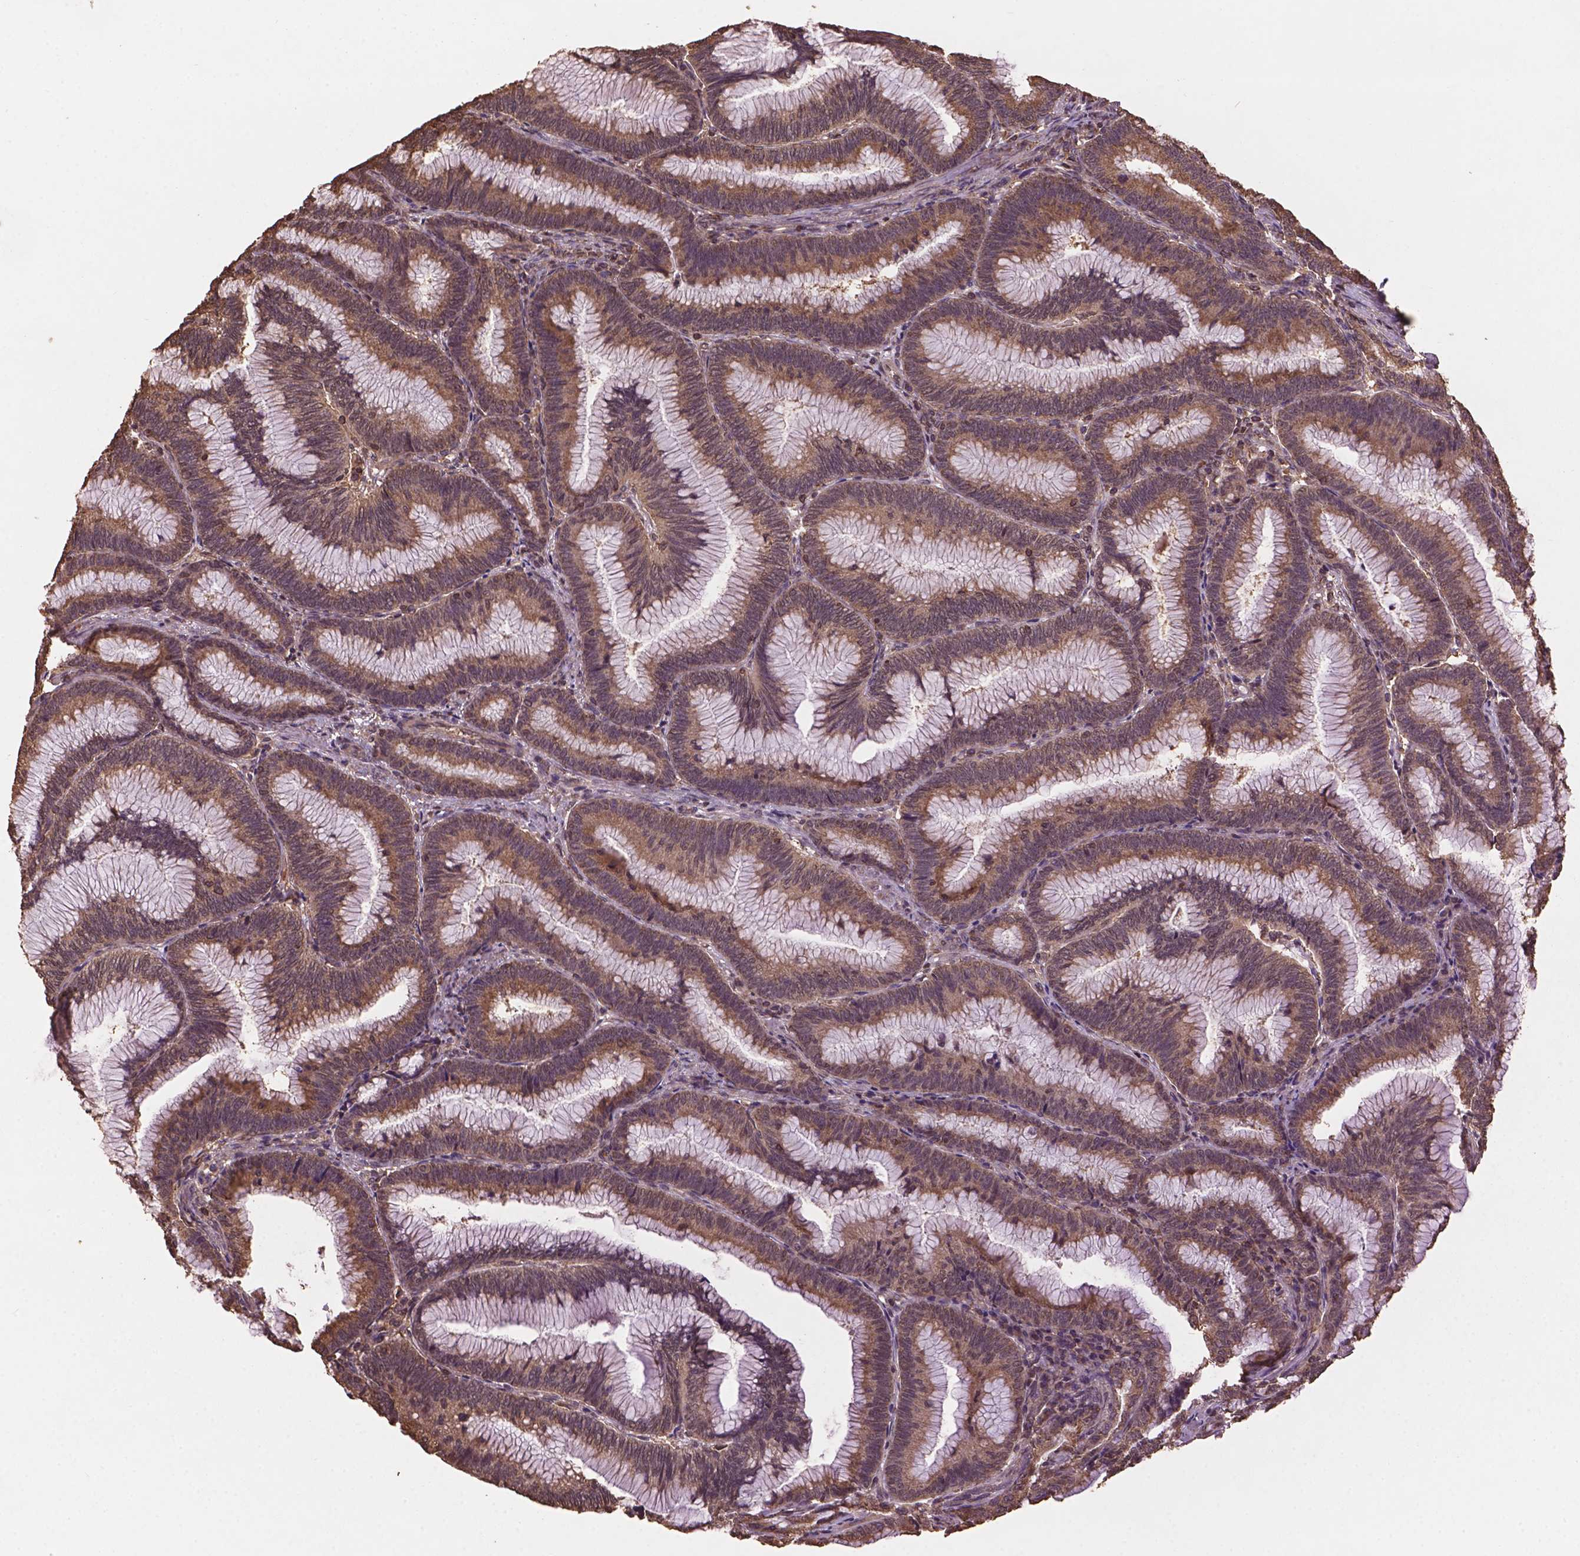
{"staining": {"intensity": "weak", "quantity": ">75%", "location": "cytoplasmic/membranous"}, "tissue": "colorectal cancer", "cell_type": "Tumor cells", "image_type": "cancer", "snomed": [{"axis": "morphology", "description": "Adenocarcinoma, NOS"}, {"axis": "topography", "description": "Colon"}], "caption": "This is an image of immunohistochemistry (IHC) staining of colorectal cancer, which shows weak staining in the cytoplasmic/membranous of tumor cells.", "gene": "BABAM1", "patient": {"sex": "female", "age": 78}}